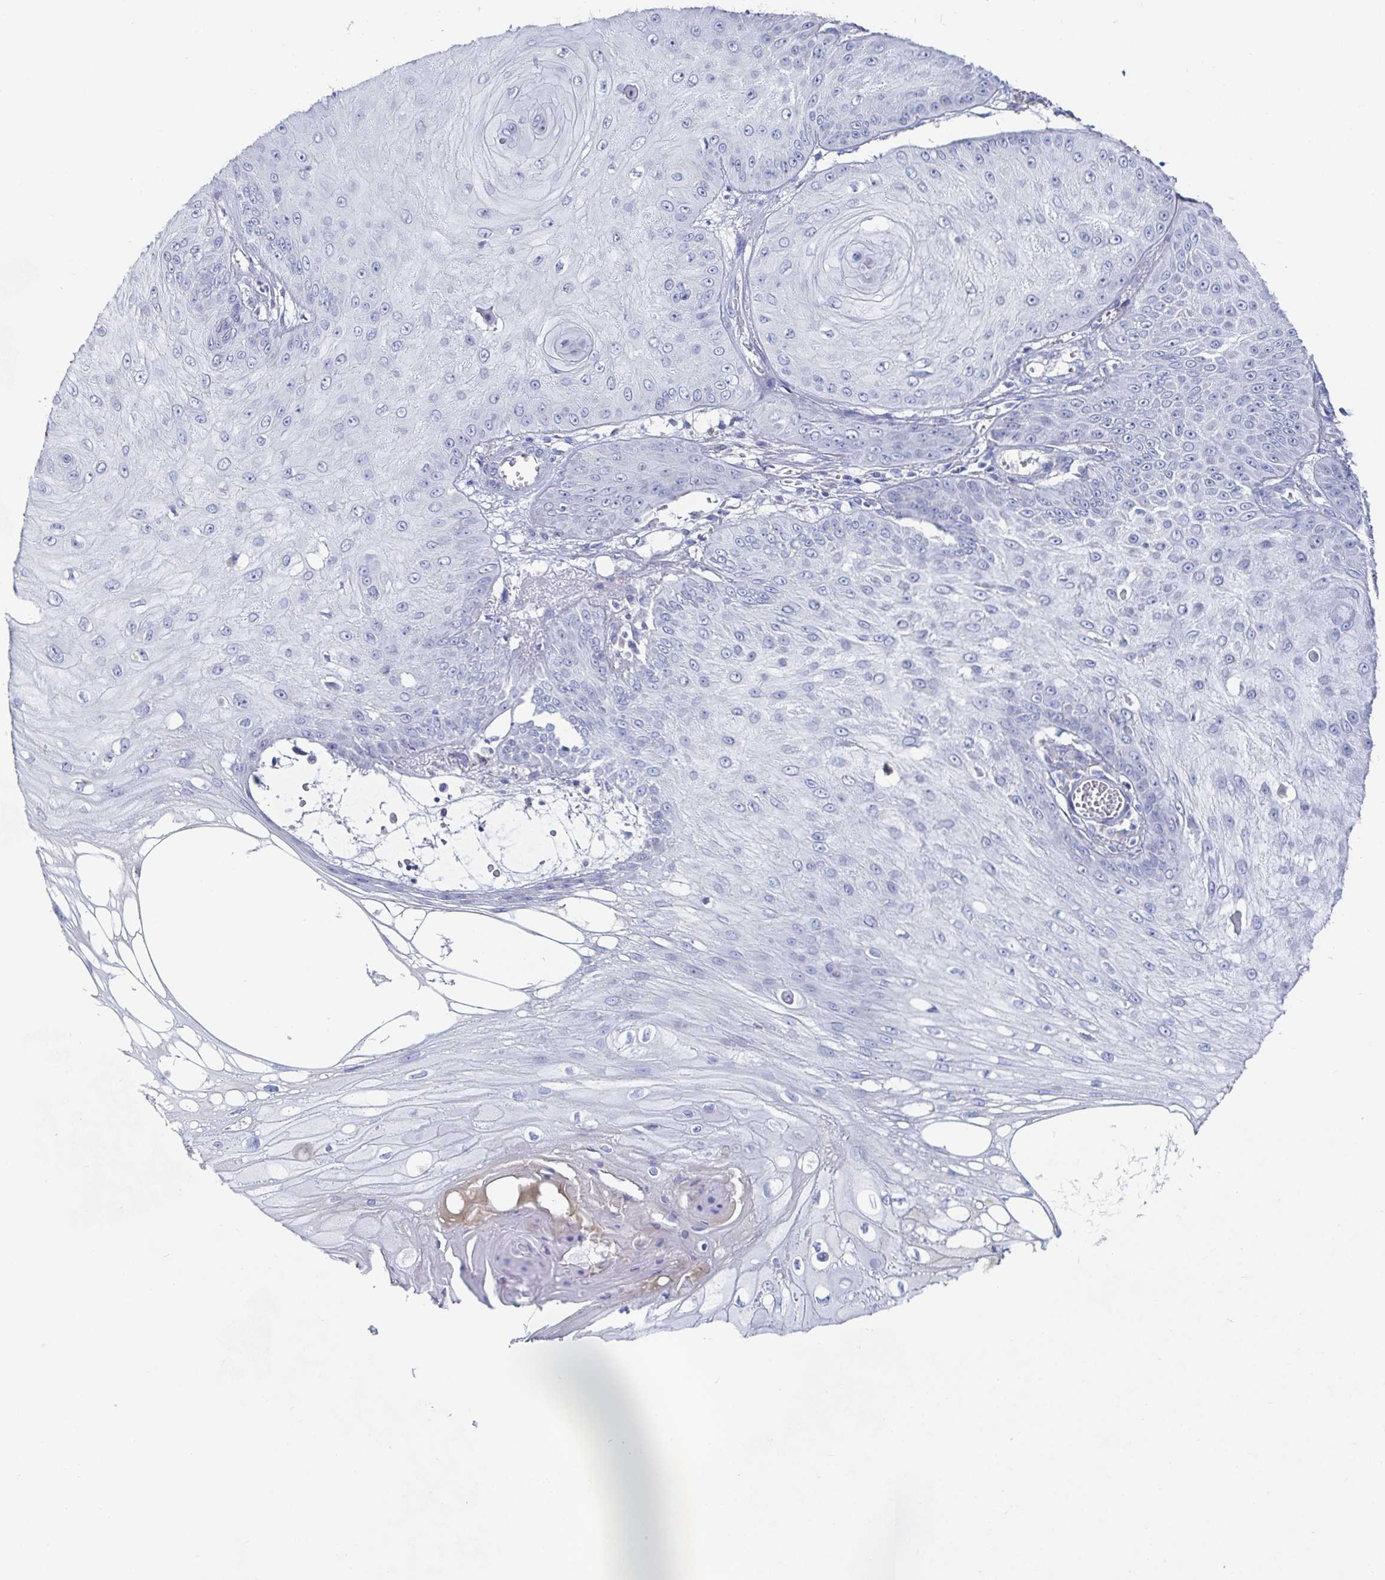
{"staining": {"intensity": "negative", "quantity": "none", "location": "none"}, "tissue": "skin cancer", "cell_type": "Tumor cells", "image_type": "cancer", "snomed": [{"axis": "morphology", "description": "Squamous cell carcinoma, NOS"}, {"axis": "topography", "description": "Skin"}], "caption": "DAB (3,3'-diaminobenzidine) immunohistochemical staining of human skin squamous cell carcinoma demonstrates no significant expression in tumor cells. (DAB IHC visualized using brightfield microscopy, high magnification).", "gene": "ZNF430", "patient": {"sex": "male", "age": 70}}